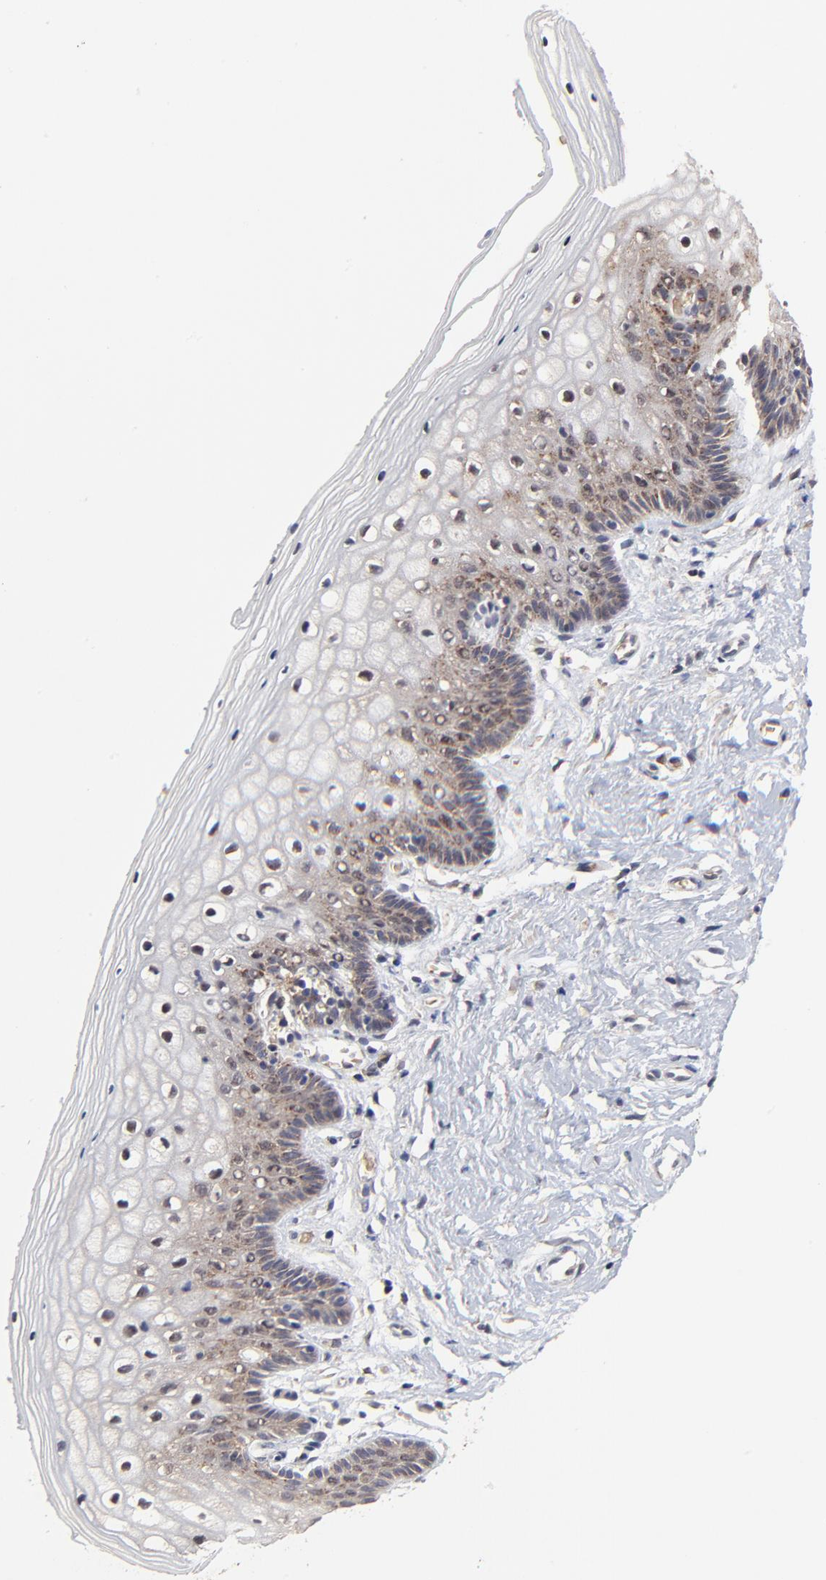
{"staining": {"intensity": "weak", "quantity": "<25%", "location": "cytoplasmic/membranous"}, "tissue": "vagina", "cell_type": "Squamous epithelial cells", "image_type": "normal", "snomed": [{"axis": "morphology", "description": "Normal tissue, NOS"}, {"axis": "topography", "description": "Vagina"}], "caption": "Immunohistochemistry of unremarkable vagina displays no positivity in squamous epithelial cells. The staining was performed using DAB to visualize the protein expression in brown, while the nuclei were stained in blue with hematoxylin (Magnification: 20x).", "gene": "FRMD8", "patient": {"sex": "female", "age": 46}}